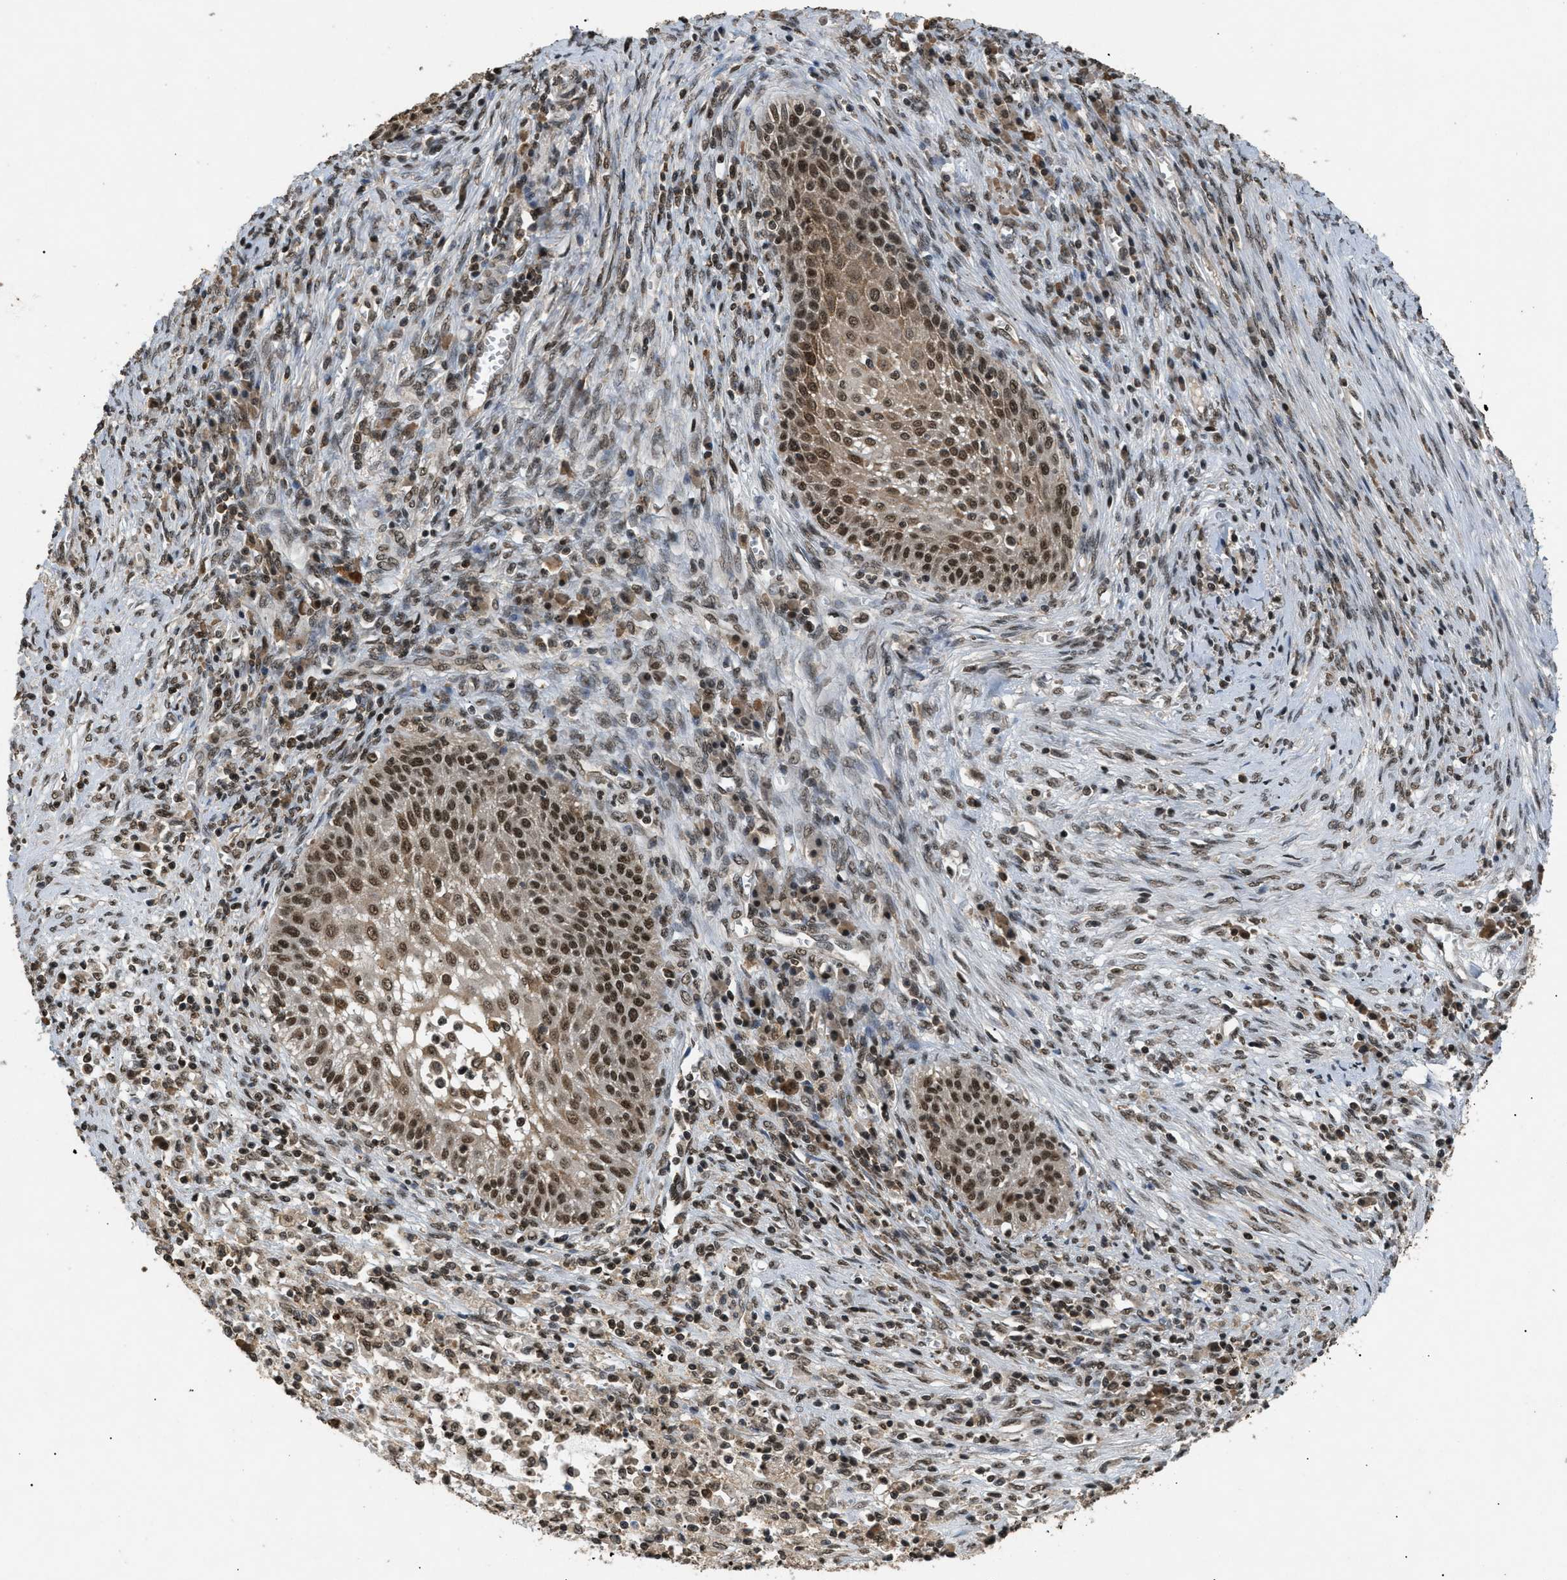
{"staining": {"intensity": "strong", "quantity": ">75%", "location": "cytoplasmic/membranous,nuclear"}, "tissue": "cervical cancer", "cell_type": "Tumor cells", "image_type": "cancer", "snomed": [{"axis": "morphology", "description": "Adenocarcinoma, NOS"}, {"axis": "topography", "description": "Cervix"}], "caption": "Protein analysis of adenocarcinoma (cervical) tissue demonstrates strong cytoplasmic/membranous and nuclear positivity in about >75% of tumor cells.", "gene": "RBM5", "patient": {"sex": "female", "age": 44}}